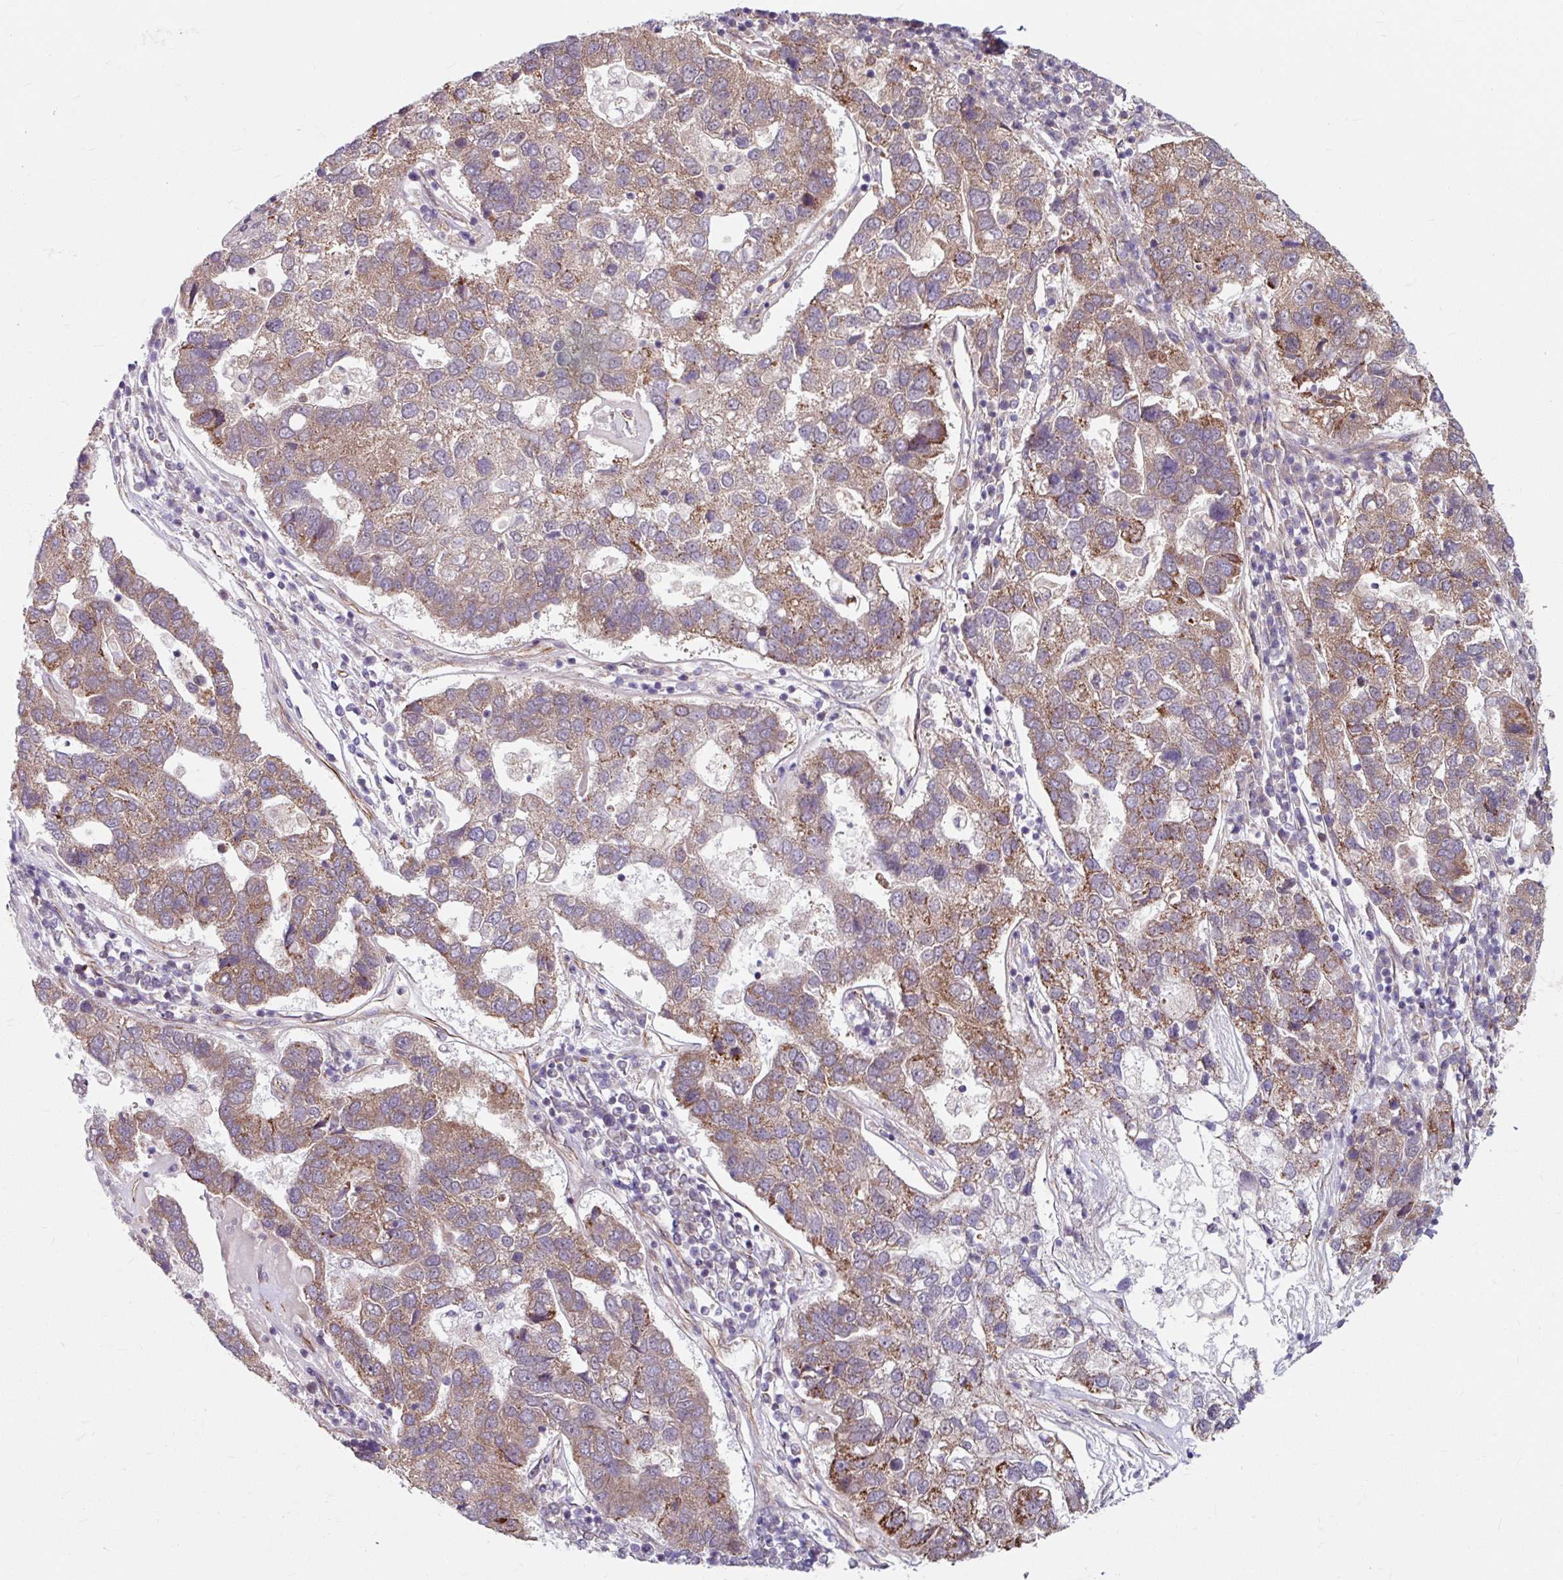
{"staining": {"intensity": "moderate", "quantity": "25%-75%", "location": "cytoplasmic/membranous"}, "tissue": "pancreatic cancer", "cell_type": "Tumor cells", "image_type": "cancer", "snomed": [{"axis": "morphology", "description": "Adenocarcinoma, NOS"}, {"axis": "topography", "description": "Pancreas"}], "caption": "Moderate cytoplasmic/membranous staining is appreciated in about 25%-75% of tumor cells in pancreatic cancer (adenocarcinoma).", "gene": "DAAM2", "patient": {"sex": "female", "age": 61}}